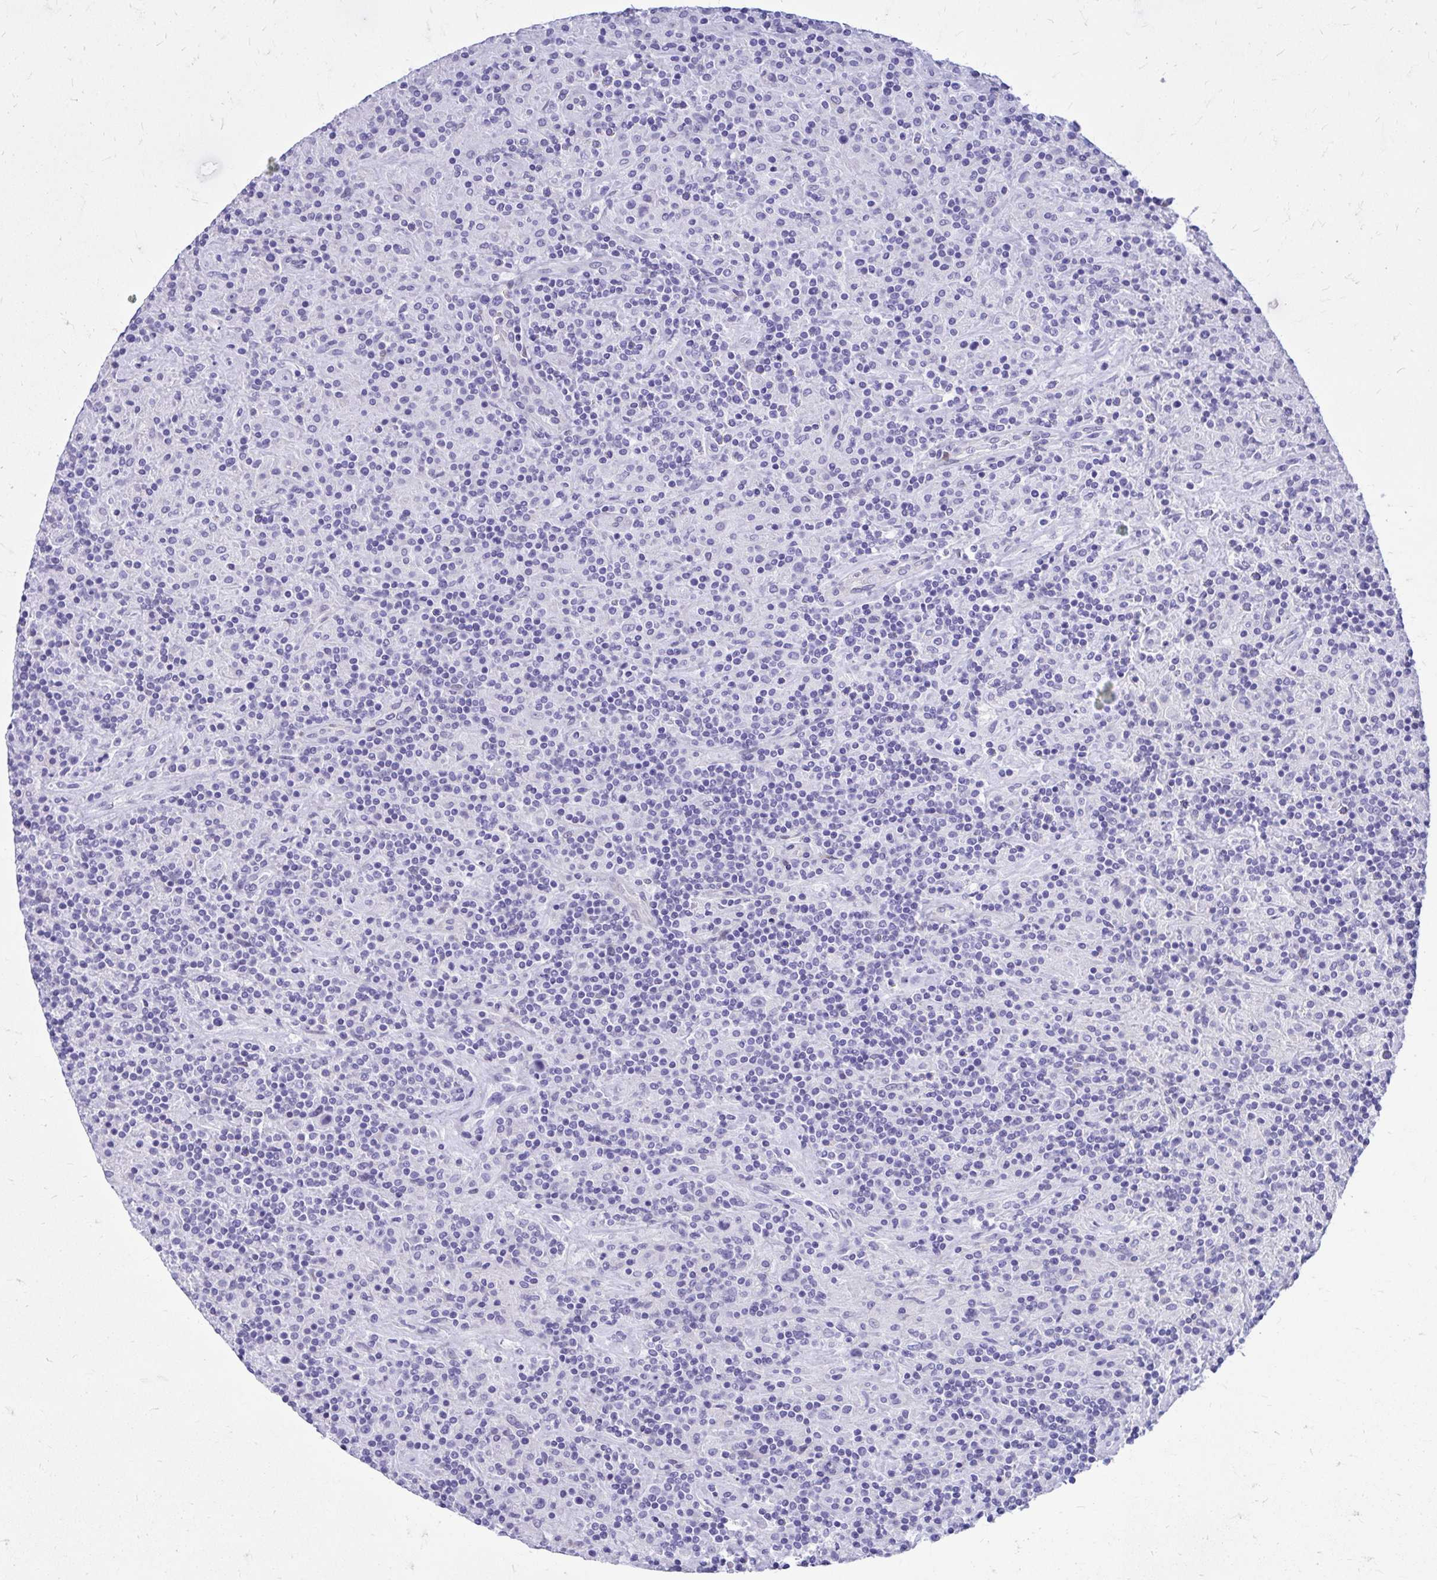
{"staining": {"intensity": "negative", "quantity": "none", "location": "none"}, "tissue": "lymphoma", "cell_type": "Tumor cells", "image_type": "cancer", "snomed": [{"axis": "morphology", "description": "Hodgkin's disease, NOS"}, {"axis": "topography", "description": "Lymph node"}], "caption": "Immunohistochemical staining of human lymphoma exhibits no significant positivity in tumor cells.", "gene": "ADAMTSL1", "patient": {"sex": "male", "age": 70}}